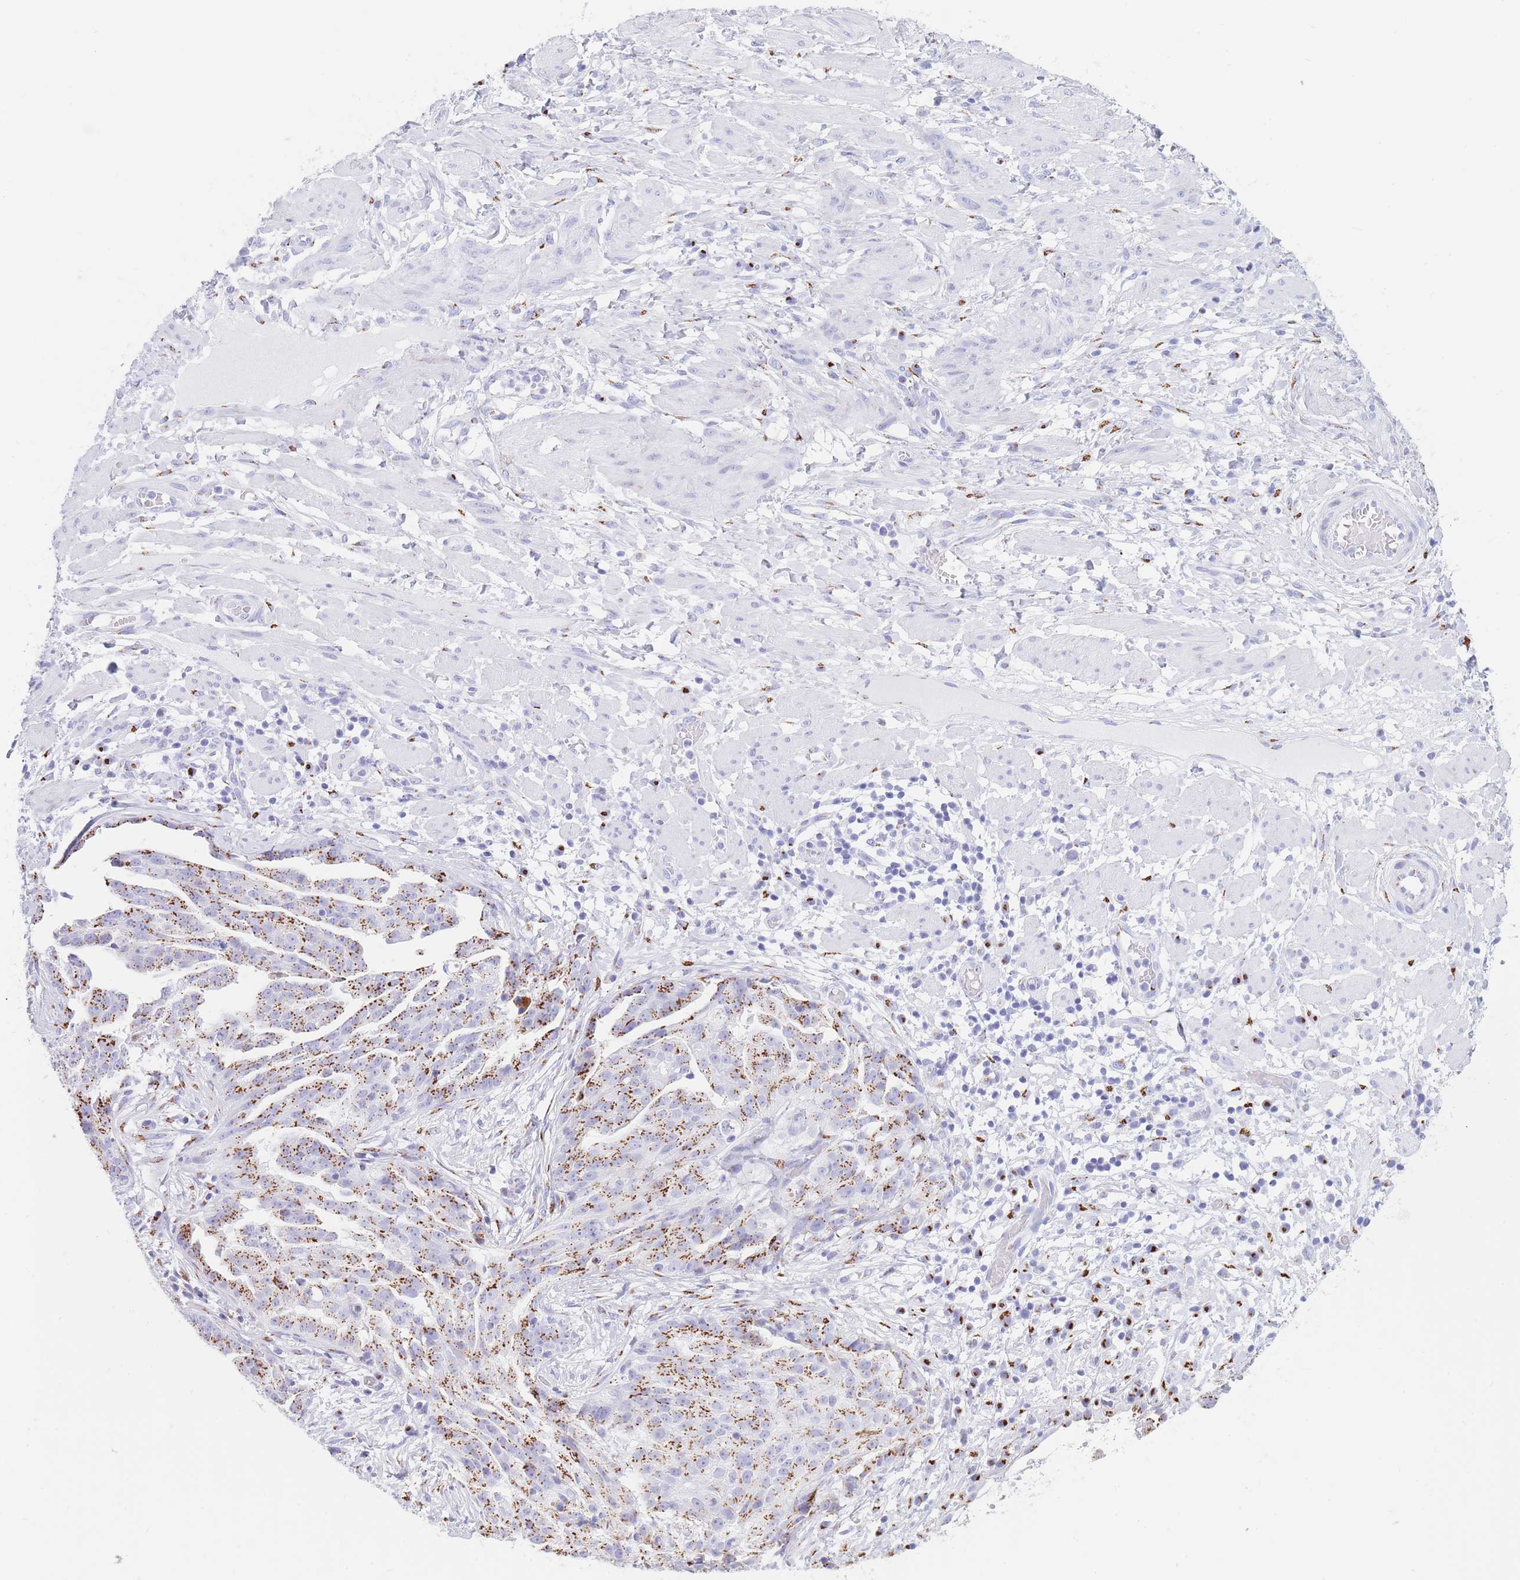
{"staining": {"intensity": "strong", "quantity": ">75%", "location": "cytoplasmic/membranous"}, "tissue": "ovarian cancer", "cell_type": "Tumor cells", "image_type": "cancer", "snomed": [{"axis": "morphology", "description": "Cystadenocarcinoma, serous, NOS"}, {"axis": "topography", "description": "Ovary"}], "caption": "Protein staining reveals strong cytoplasmic/membranous staining in approximately >75% of tumor cells in ovarian serous cystadenocarcinoma. Immunohistochemistry stains the protein in brown and the nuclei are stained blue.", "gene": "FAM3C", "patient": {"sex": "female", "age": 58}}